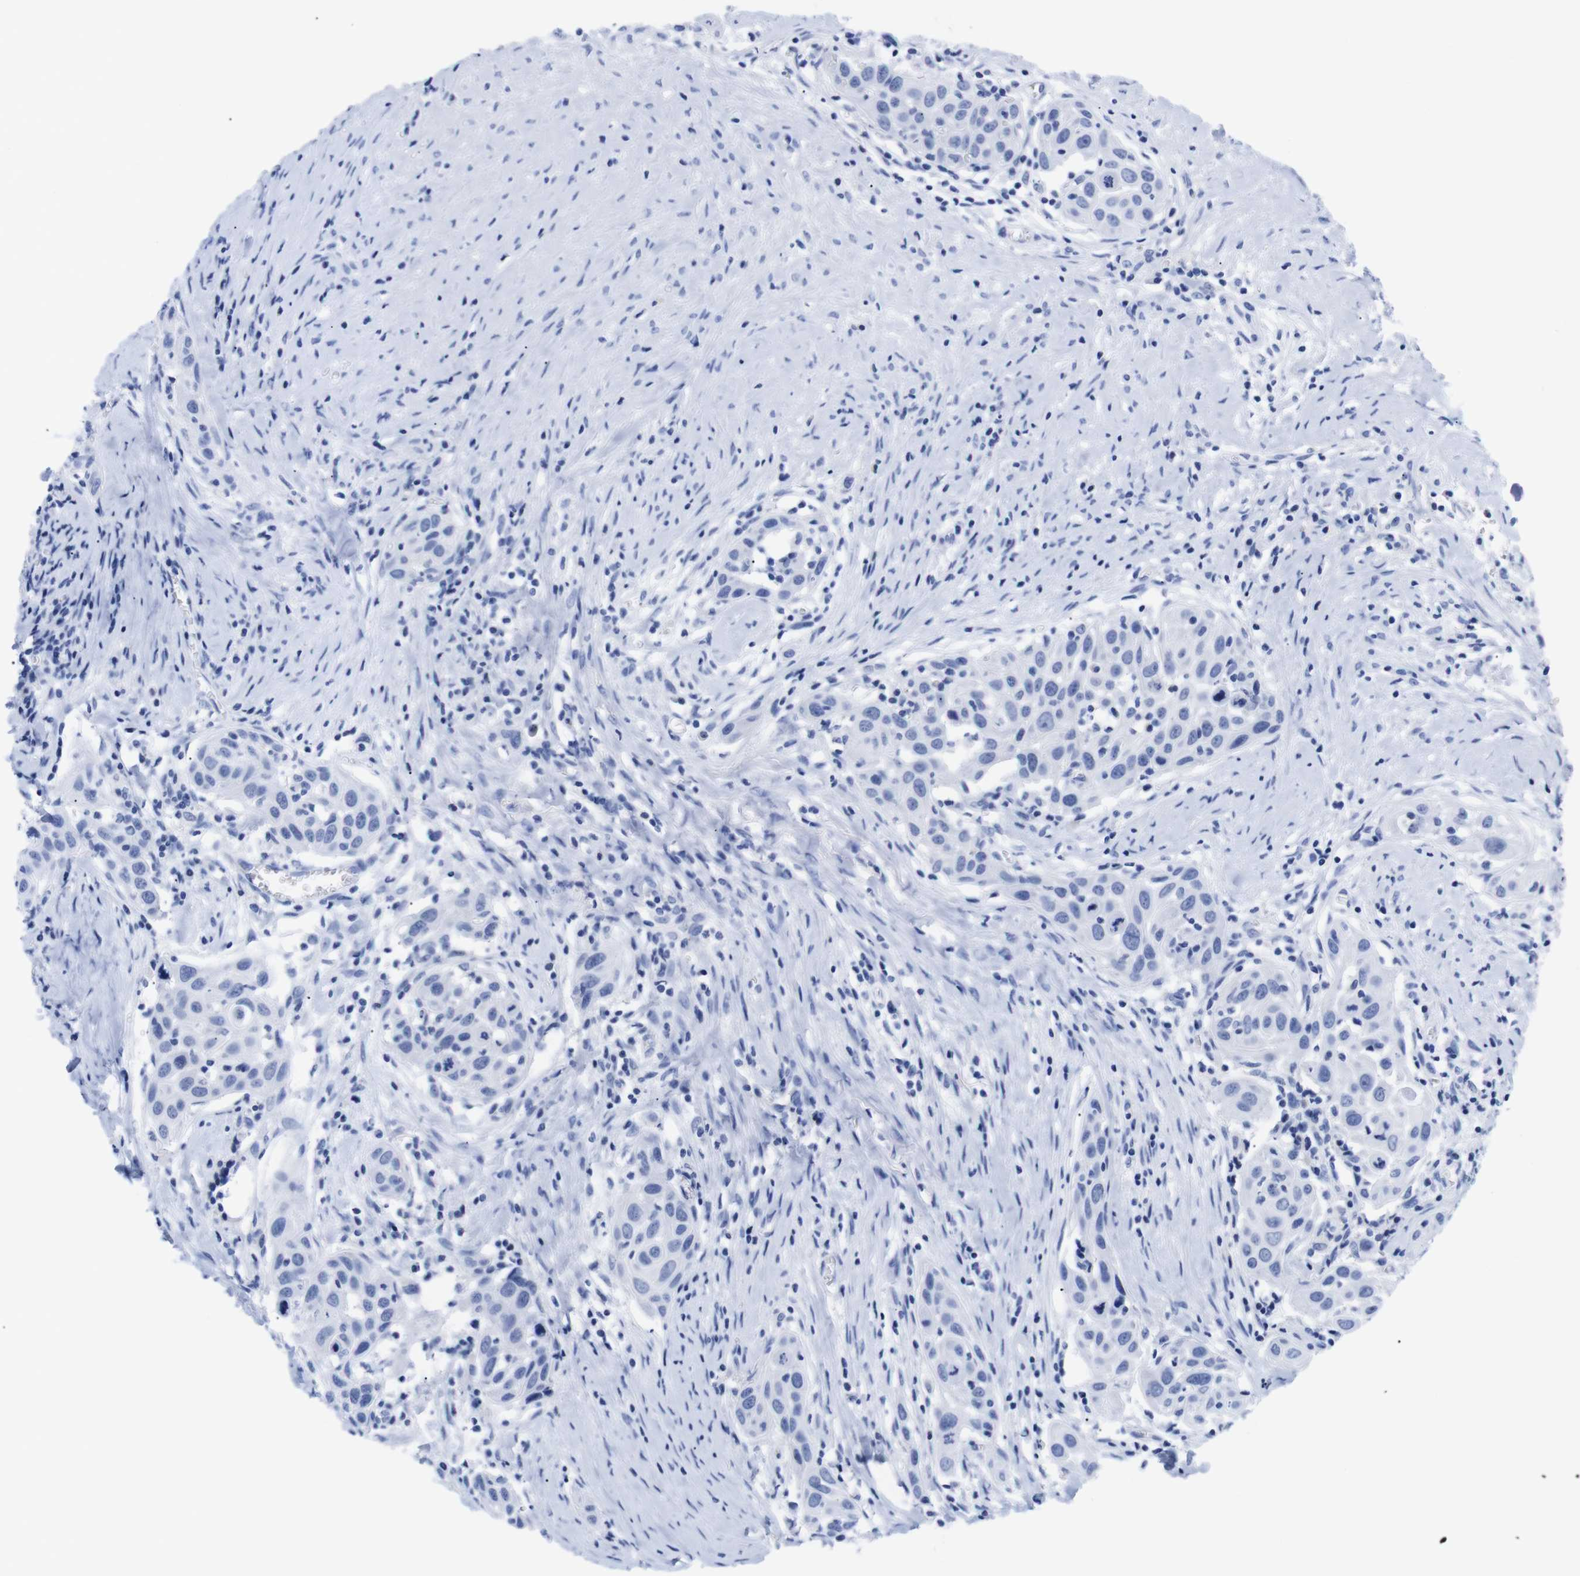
{"staining": {"intensity": "negative", "quantity": "none", "location": "none"}, "tissue": "head and neck cancer", "cell_type": "Tumor cells", "image_type": "cancer", "snomed": [{"axis": "morphology", "description": "Squamous cell carcinoma, NOS"}, {"axis": "topography", "description": "Oral tissue"}, {"axis": "topography", "description": "Head-Neck"}], "caption": "Tumor cells are negative for brown protein staining in head and neck cancer (squamous cell carcinoma). (Immunohistochemistry, brightfield microscopy, high magnification).", "gene": "LRRC55", "patient": {"sex": "female", "age": 50}}